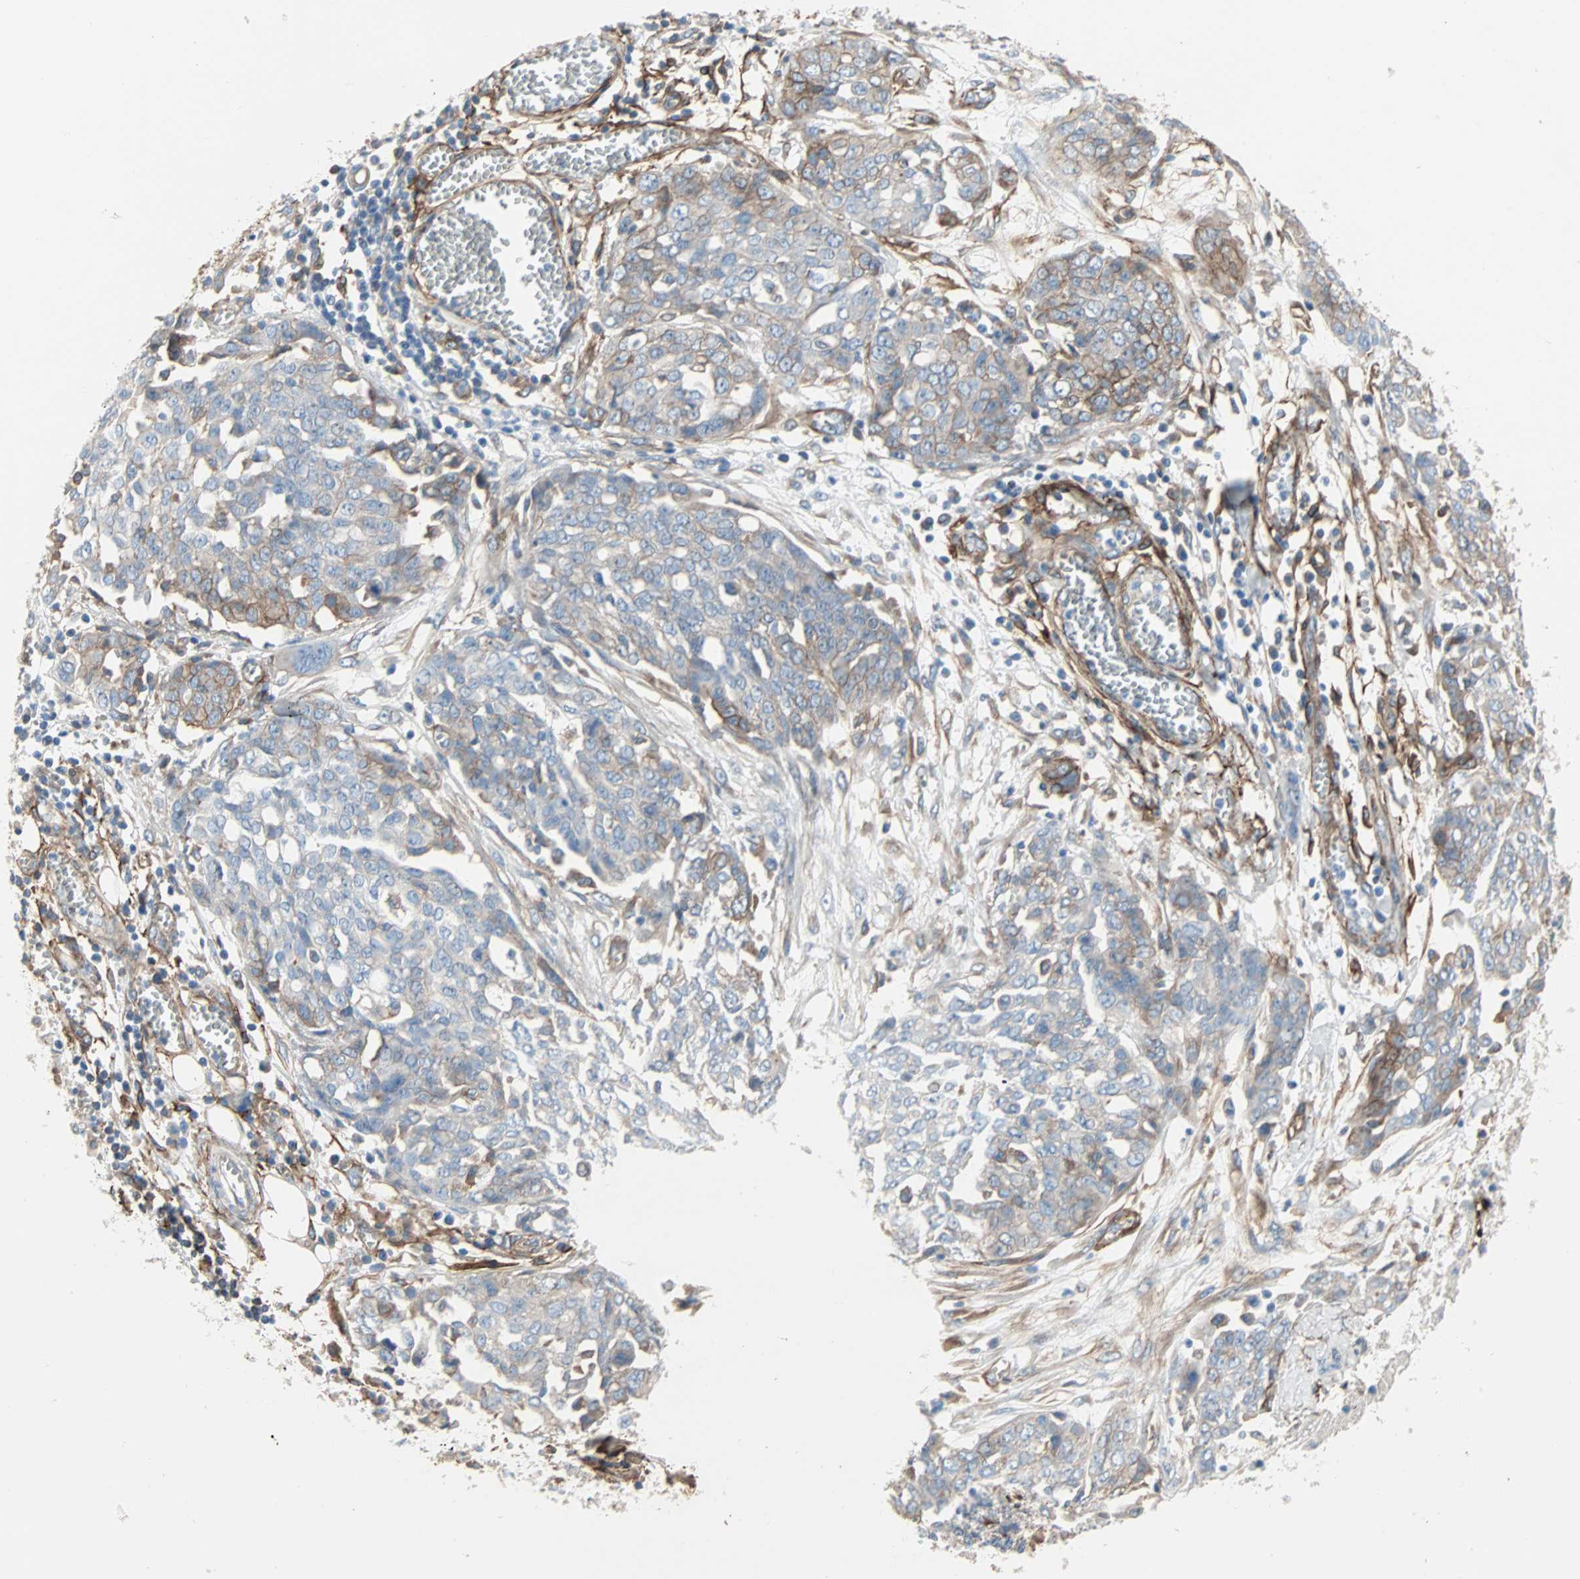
{"staining": {"intensity": "moderate", "quantity": "25%-75%", "location": "cytoplasmic/membranous"}, "tissue": "ovarian cancer", "cell_type": "Tumor cells", "image_type": "cancer", "snomed": [{"axis": "morphology", "description": "Cystadenocarcinoma, serous, NOS"}, {"axis": "topography", "description": "Soft tissue"}, {"axis": "topography", "description": "Ovary"}], "caption": "A histopathology image showing moderate cytoplasmic/membranous positivity in approximately 25%-75% of tumor cells in ovarian cancer (serous cystadenocarcinoma), as visualized by brown immunohistochemical staining.", "gene": "EPB41L2", "patient": {"sex": "female", "age": 57}}